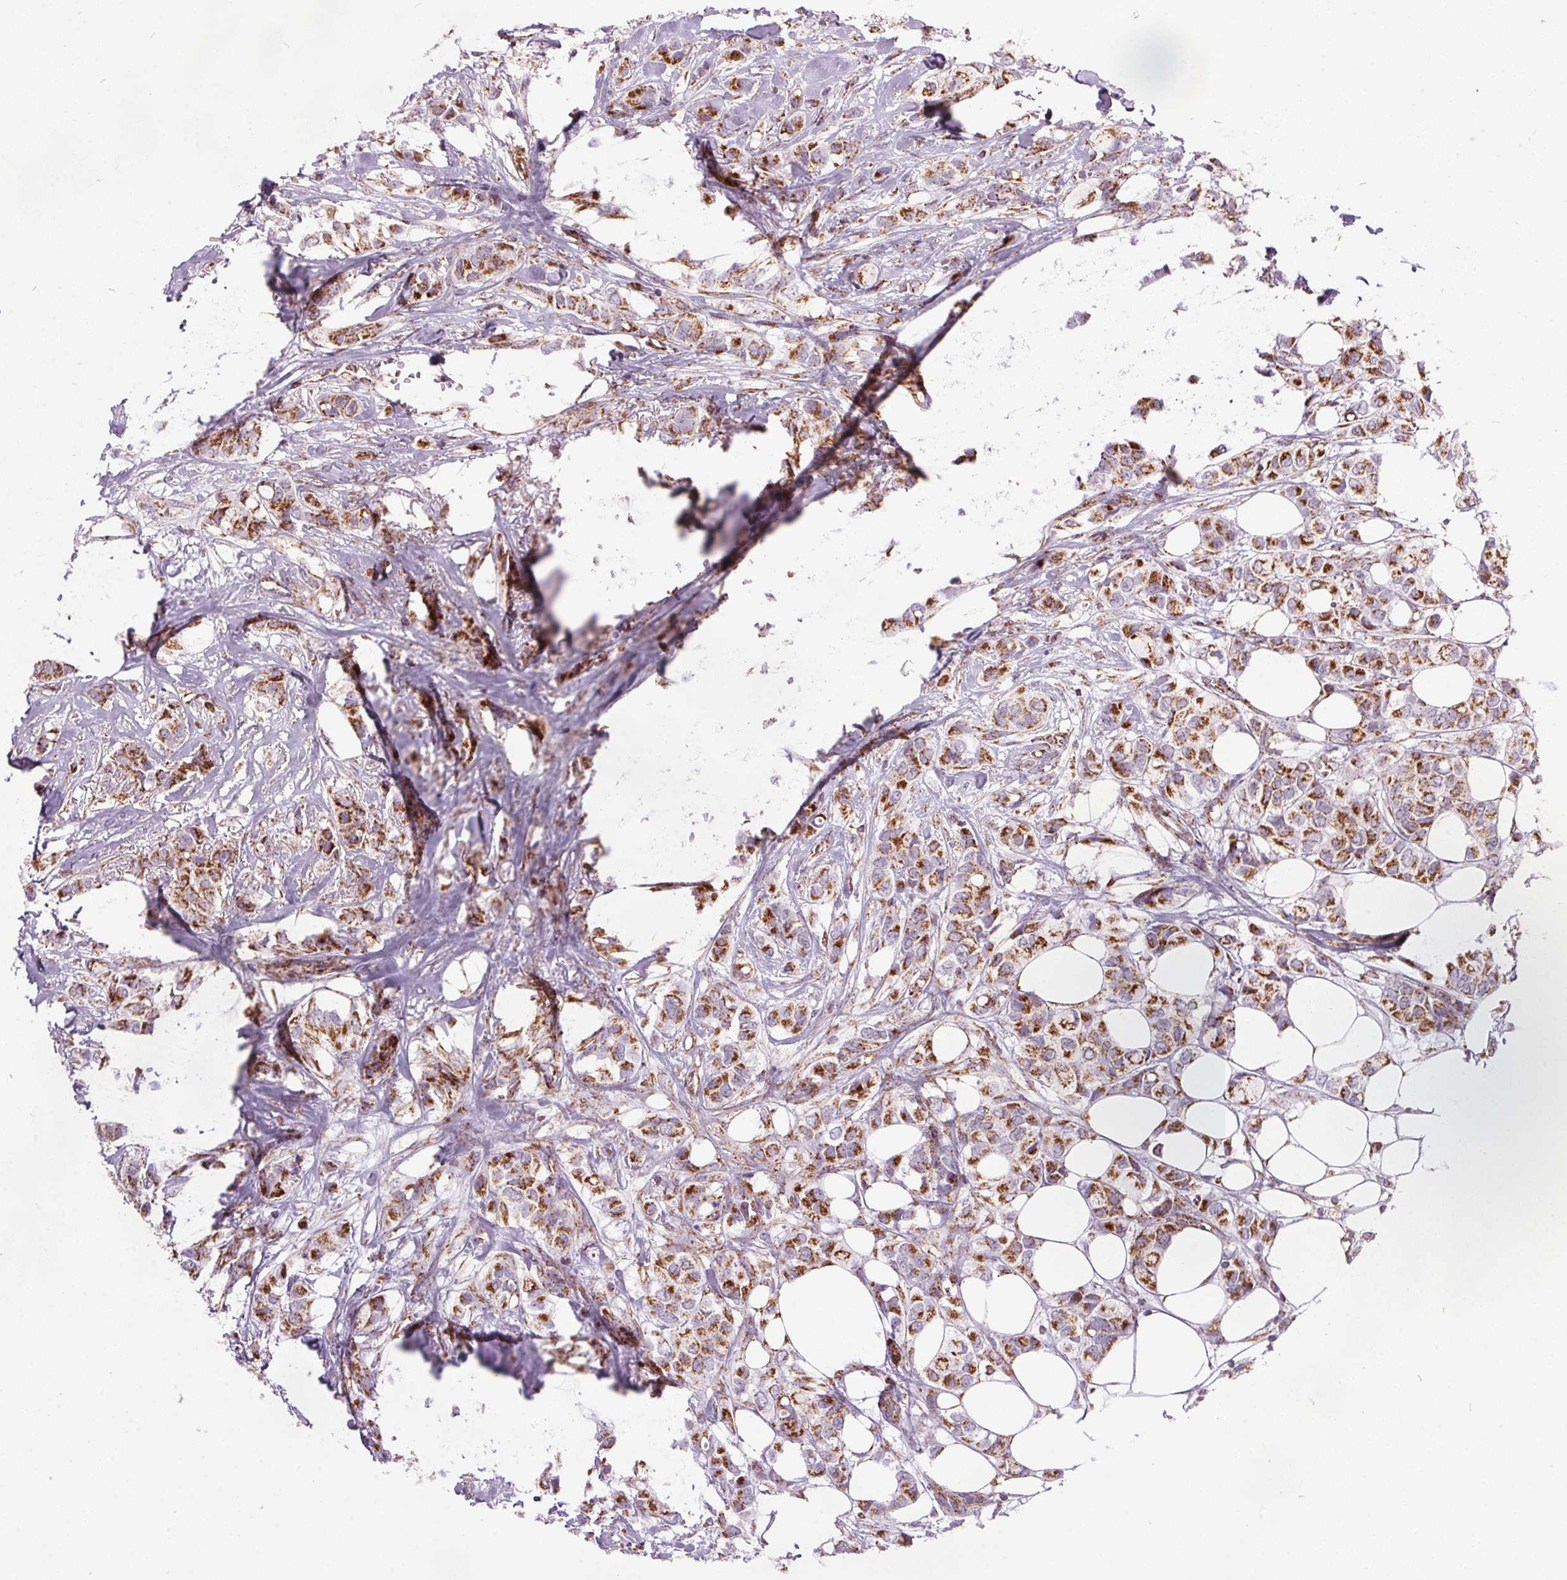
{"staining": {"intensity": "moderate", "quantity": ">75%", "location": "cytoplasmic/membranous"}, "tissue": "breast cancer", "cell_type": "Tumor cells", "image_type": "cancer", "snomed": [{"axis": "morphology", "description": "Duct carcinoma"}, {"axis": "topography", "description": "Breast"}], "caption": "Human breast cancer (infiltrating ductal carcinoma) stained with a brown dye displays moderate cytoplasmic/membranous positive expression in approximately >75% of tumor cells.", "gene": "NDUFS6", "patient": {"sex": "female", "age": 85}}